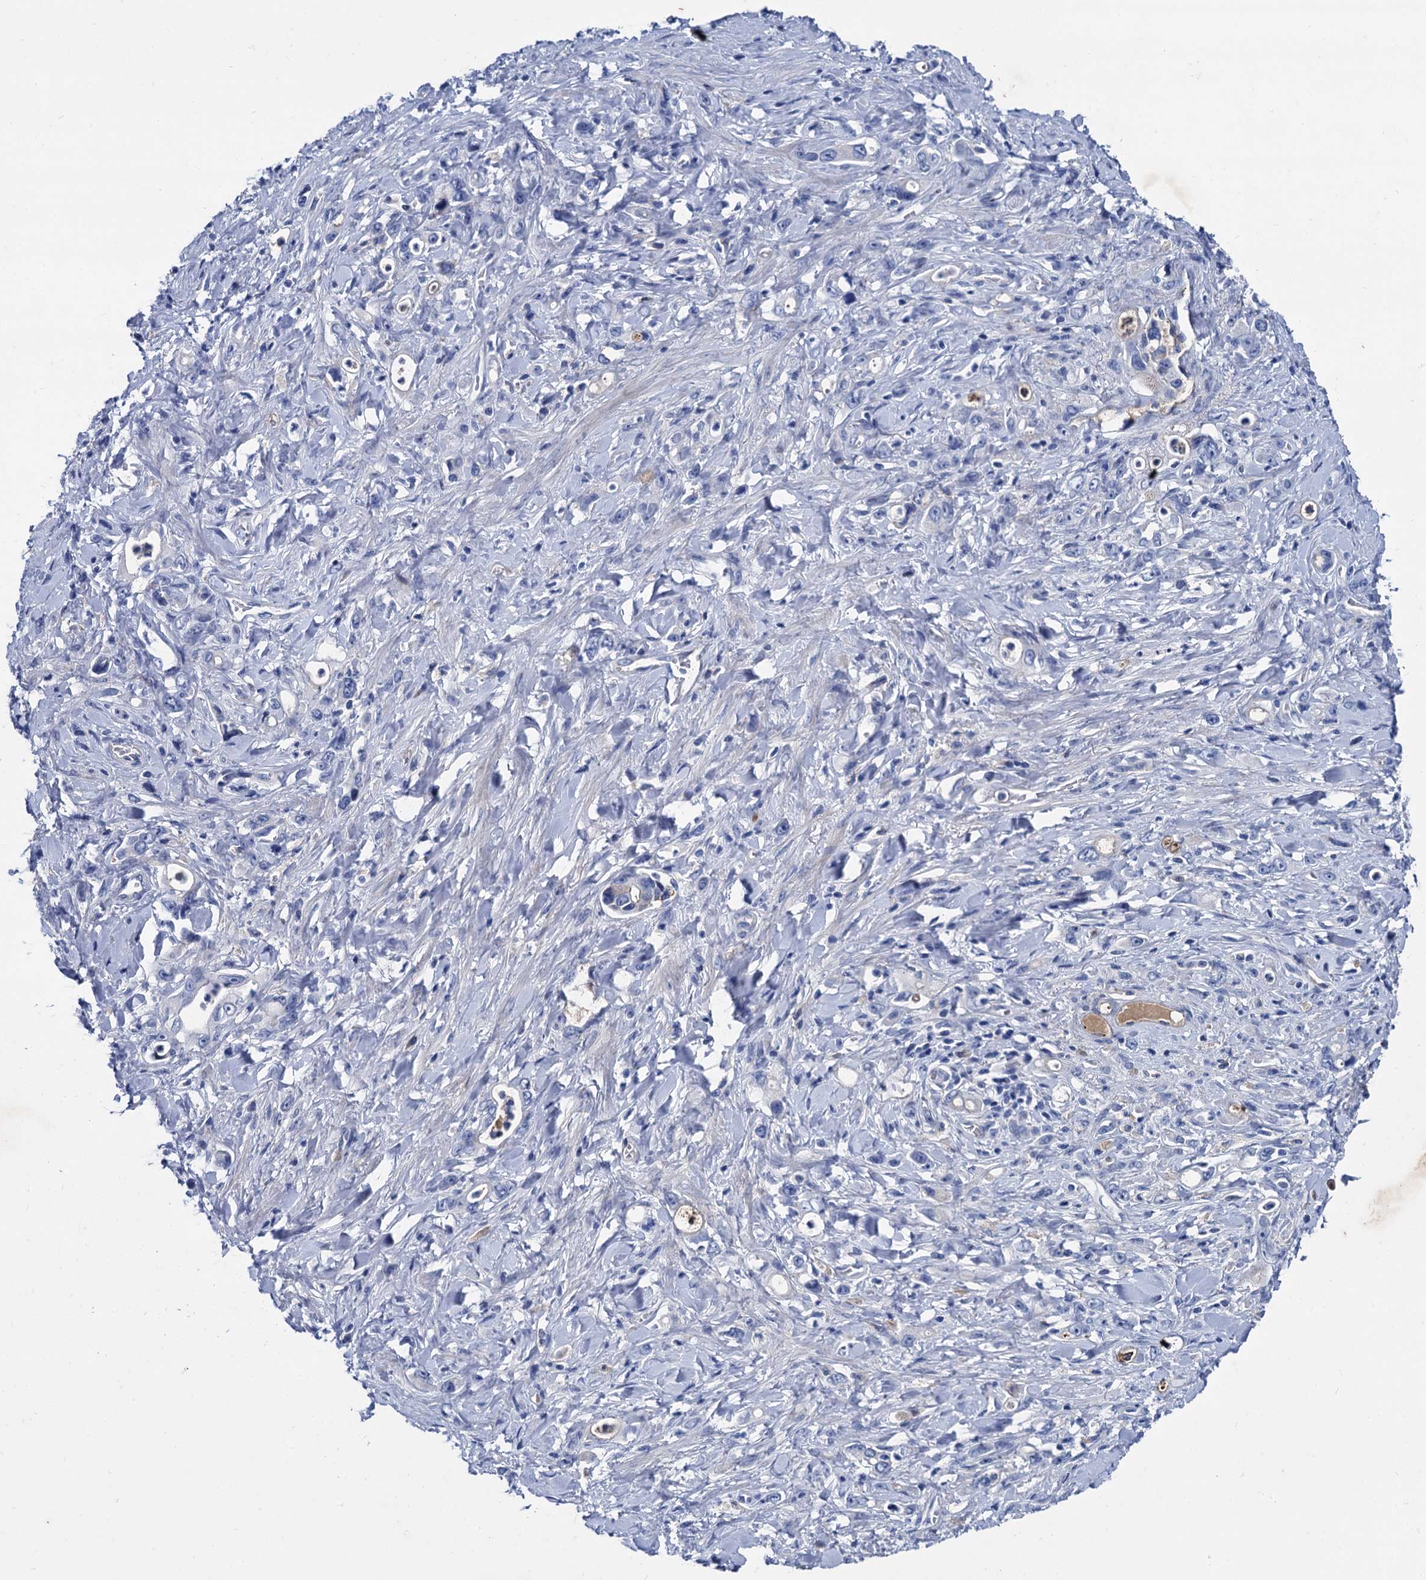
{"staining": {"intensity": "negative", "quantity": "none", "location": "none"}, "tissue": "stomach cancer", "cell_type": "Tumor cells", "image_type": "cancer", "snomed": [{"axis": "morphology", "description": "Adenocarcinoma, NOS"}, {"axis": "topography", "description": "Stomach, lower"}], "caption": "An immunohistochemistry (IHC) photomicrograph of stomach cancer is shown. There is no staining in tumor cells of stomach cancer.", "gene": "TMEM72", "patient": {"sex": "female", "age": 43}}